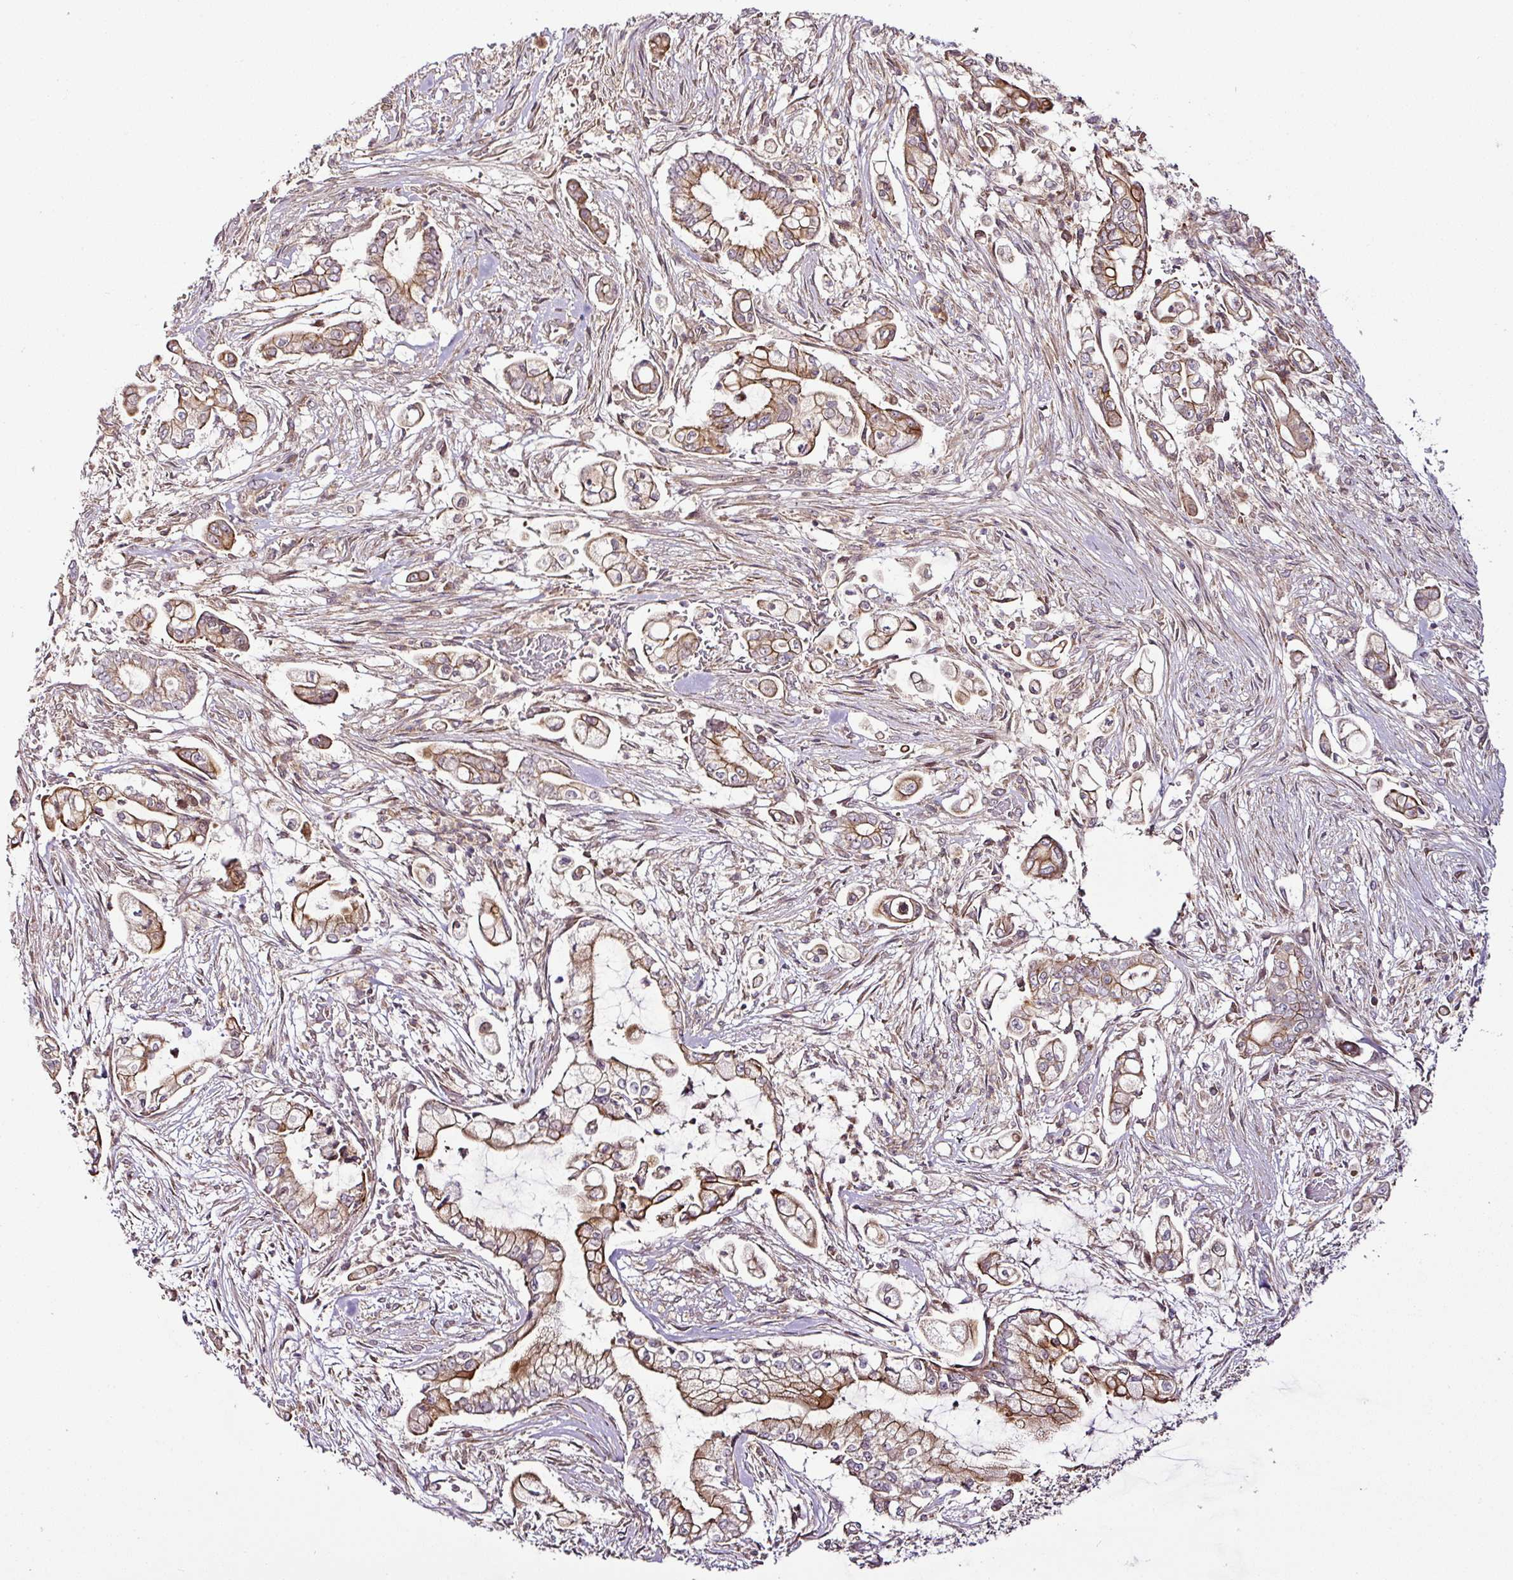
{"staining": {"intensity": "strong", "quantity": ">75%", "location": "cytoplasmic/membranous"}, "tissue": "pancreatic cancer", "cell_type": "Tumor cells", "image_type": "cancer", "snomed": [{"axis": "morphology", "description": "Adenocarcinoma, NOS"}, {"axis": "topography", "description": "Pancreas"}], "caption": "Immunohistochemistry histopathology image of pancreatic cancer stained for a protein (brown), which shows high levels of strong cytoplasmic/membranous positivity in approximately >75% of tumor cells.", "gene": "DCAF13", "patient": {"sex": "female", "age": 69}}